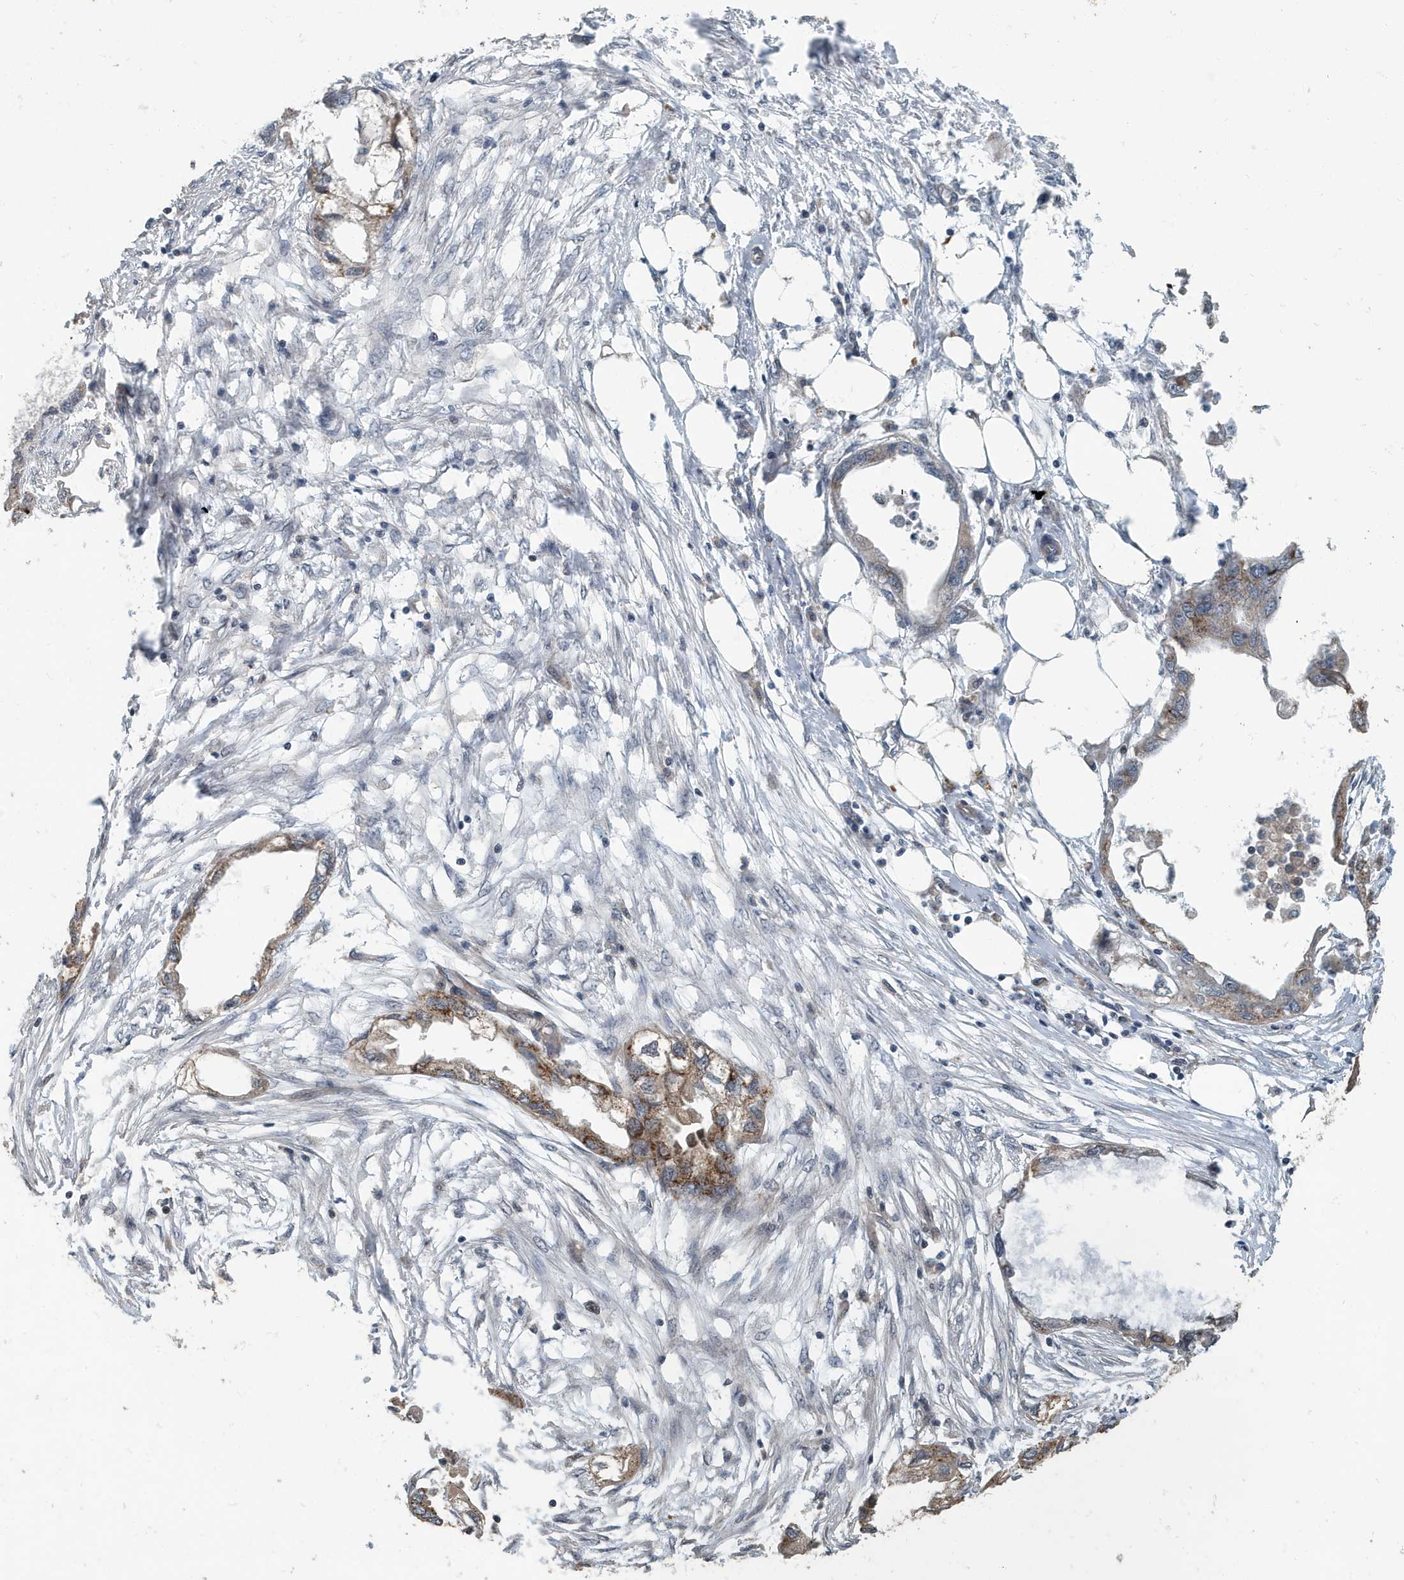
{"staining": {"intensity": "moderate", "quantity": "25%-75%", "location": "cytoplasmic/membranous"}, "tissue": "endometrial cancer", "cell_type": "Tumor cells", "image_type": "cancer", "snomed": [{"axis": "morphology", "description": "Adenocarcinoma, NOS"}, {"axis": "morphology", "description": "Adenocarcinoma, metastatic, NOS"}, {"axis": "topography", "description": "Adipose tissue"}, {"axis": "topography", "description": "Endometrium"}], "caption": "Brown immunohistochemical staining in endometrial cancer (metastatic adenocarcinoma) reveals moderate cytoplasmic/membranous expression in approximately 25%-75% of tumor cells. (DAB (3,3'-diaminobenzidine) = brown stain, brightfield microscopy at high magnification).", "gene": "KIF15", "patient": {"sex": "female", "age": 67}}